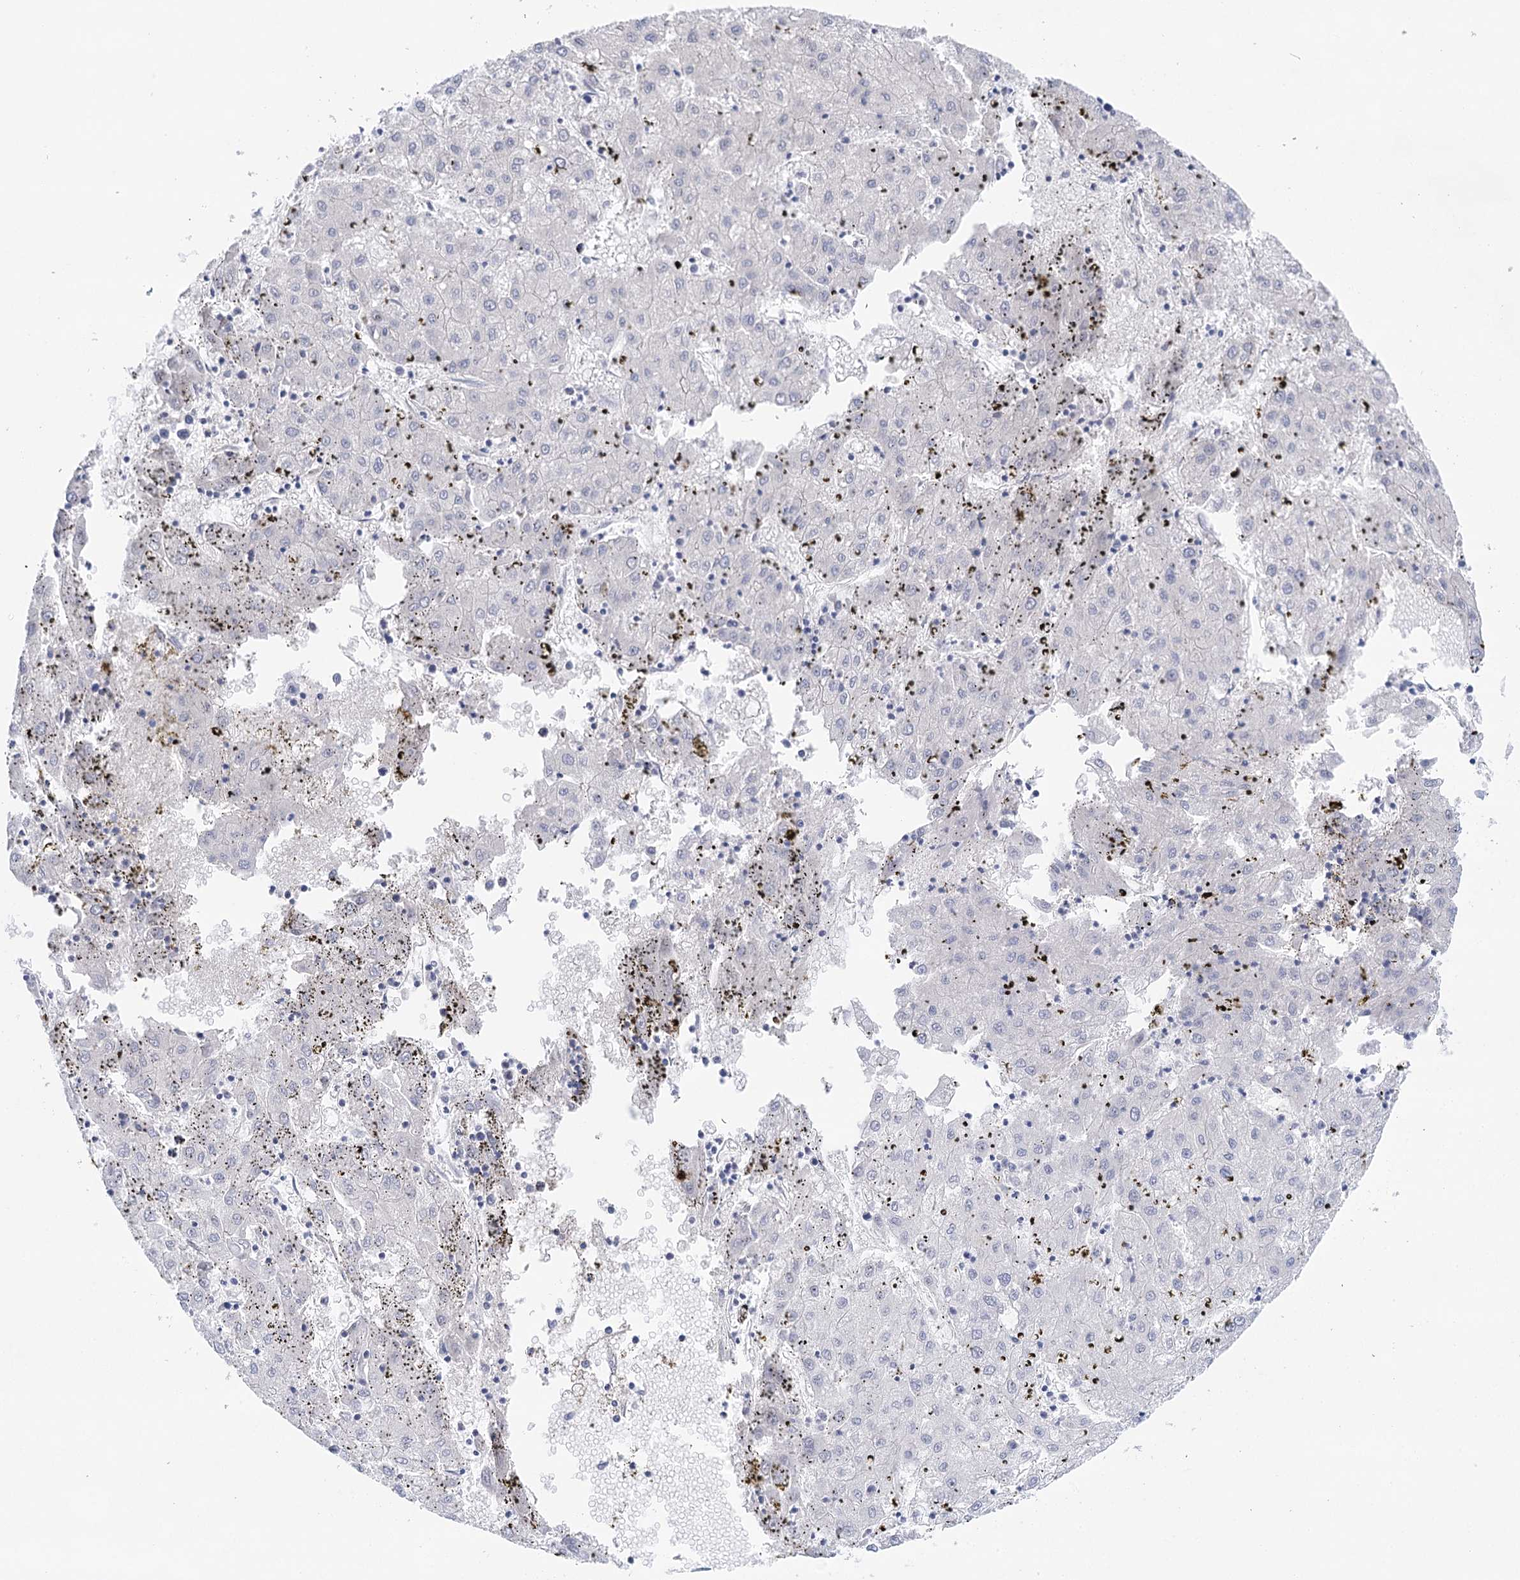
{"staining": {"intensity": "negative", "quantity": "none", "location": "none"}, "tissue": "liver cancer", "cell_type": "Tumor cells", "image_type": "cancer", "snomed": [{"axis": "morphology", "description": "Carcinoma, Hepatocellular, NOS"}, {"axis": "topography", "description": "Liver"}], "caption": "Immunohistochemistry photomicrograph of neoplastic tissue: human liver cancer stained with DAB (3,3'-diaminobenzidine) exhibits no significant protein expression in tumor cells.", "gene": "LALBA", "patient": {"sex": "male", "age": 72}}